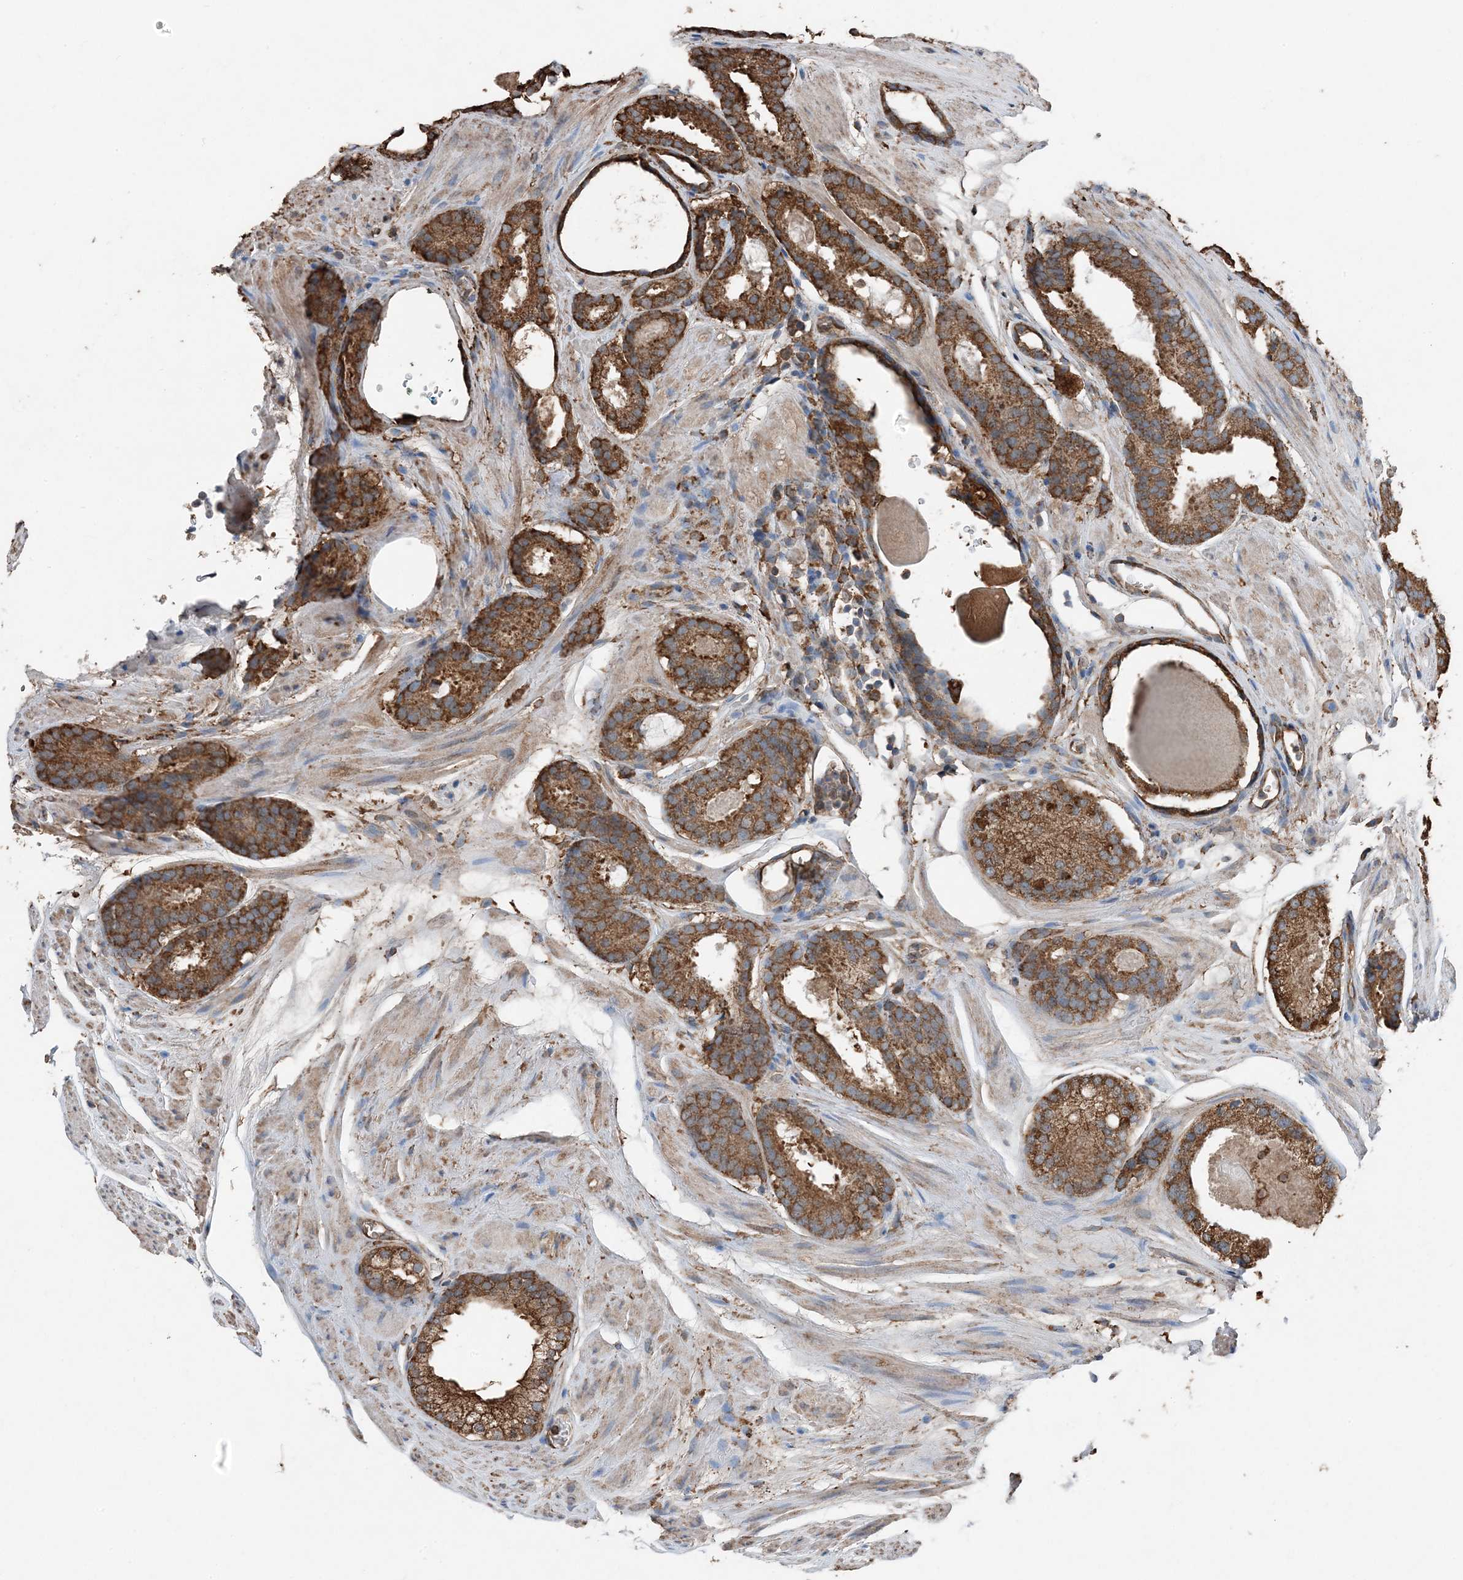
{"staining": {"intensity": "strong", "quantity": ">75%", "location": "cytoplasmic/membranous"}, "tissue": "prostate cancer", "cell_type": "Tumor cells", "image_type": "cancer", "snomed": [{"axis": "morphology", "description": "Adenocarcinoma, Low grade"}, {"axis": "topography", "description": "Prostate"}], "caption": "Protein expression analysis of prostate adenocarcinoma (low-grade) reveals strong cytoplasmic/membranous expression in approximately >75% of tumor cells. (DAB IHC with brightfield microscopy, high magnification).", "gene": "PDIA6", "patient": {"sex": "male", "age": 69}}